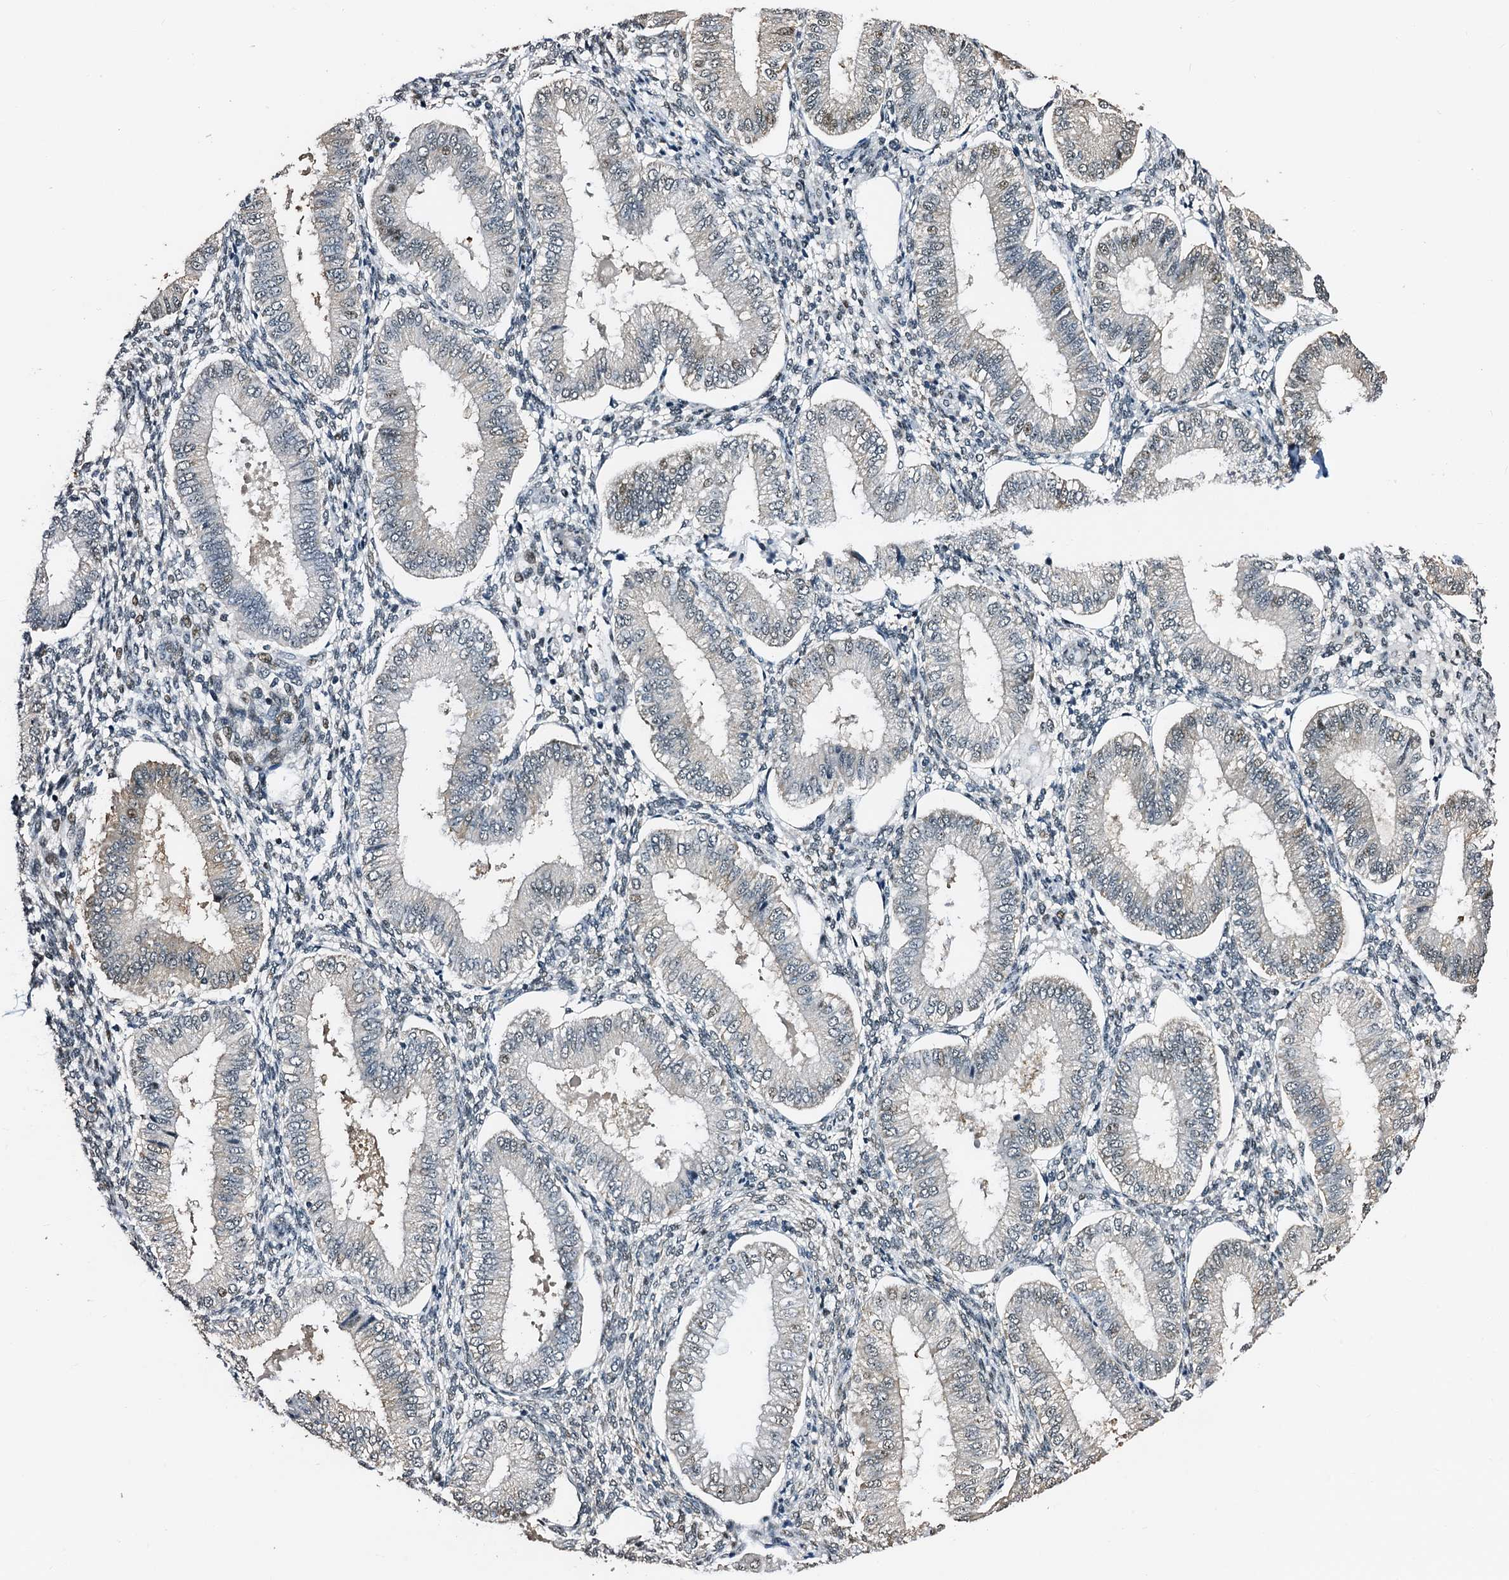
{"staining": {"intensity": "negative", "quantity": "none", "location": "none"}, "tissue": "endometrium", "cell_type": "Cells in endometrial stroma", "image_type": "normal", "snomed": [{"axis": "morphology", "description": "Normal tissue, NOS"}, {"axis": "topography", "description": "Endometrium"}], "caption": "DAB immunohistochemical staining of normal human endometrium shows no significant staining in cells in endometrial stroma. Nuclei are stained in blue.", "gene": "FAM222A", "patient": {"sex": "female", "age": 39}}